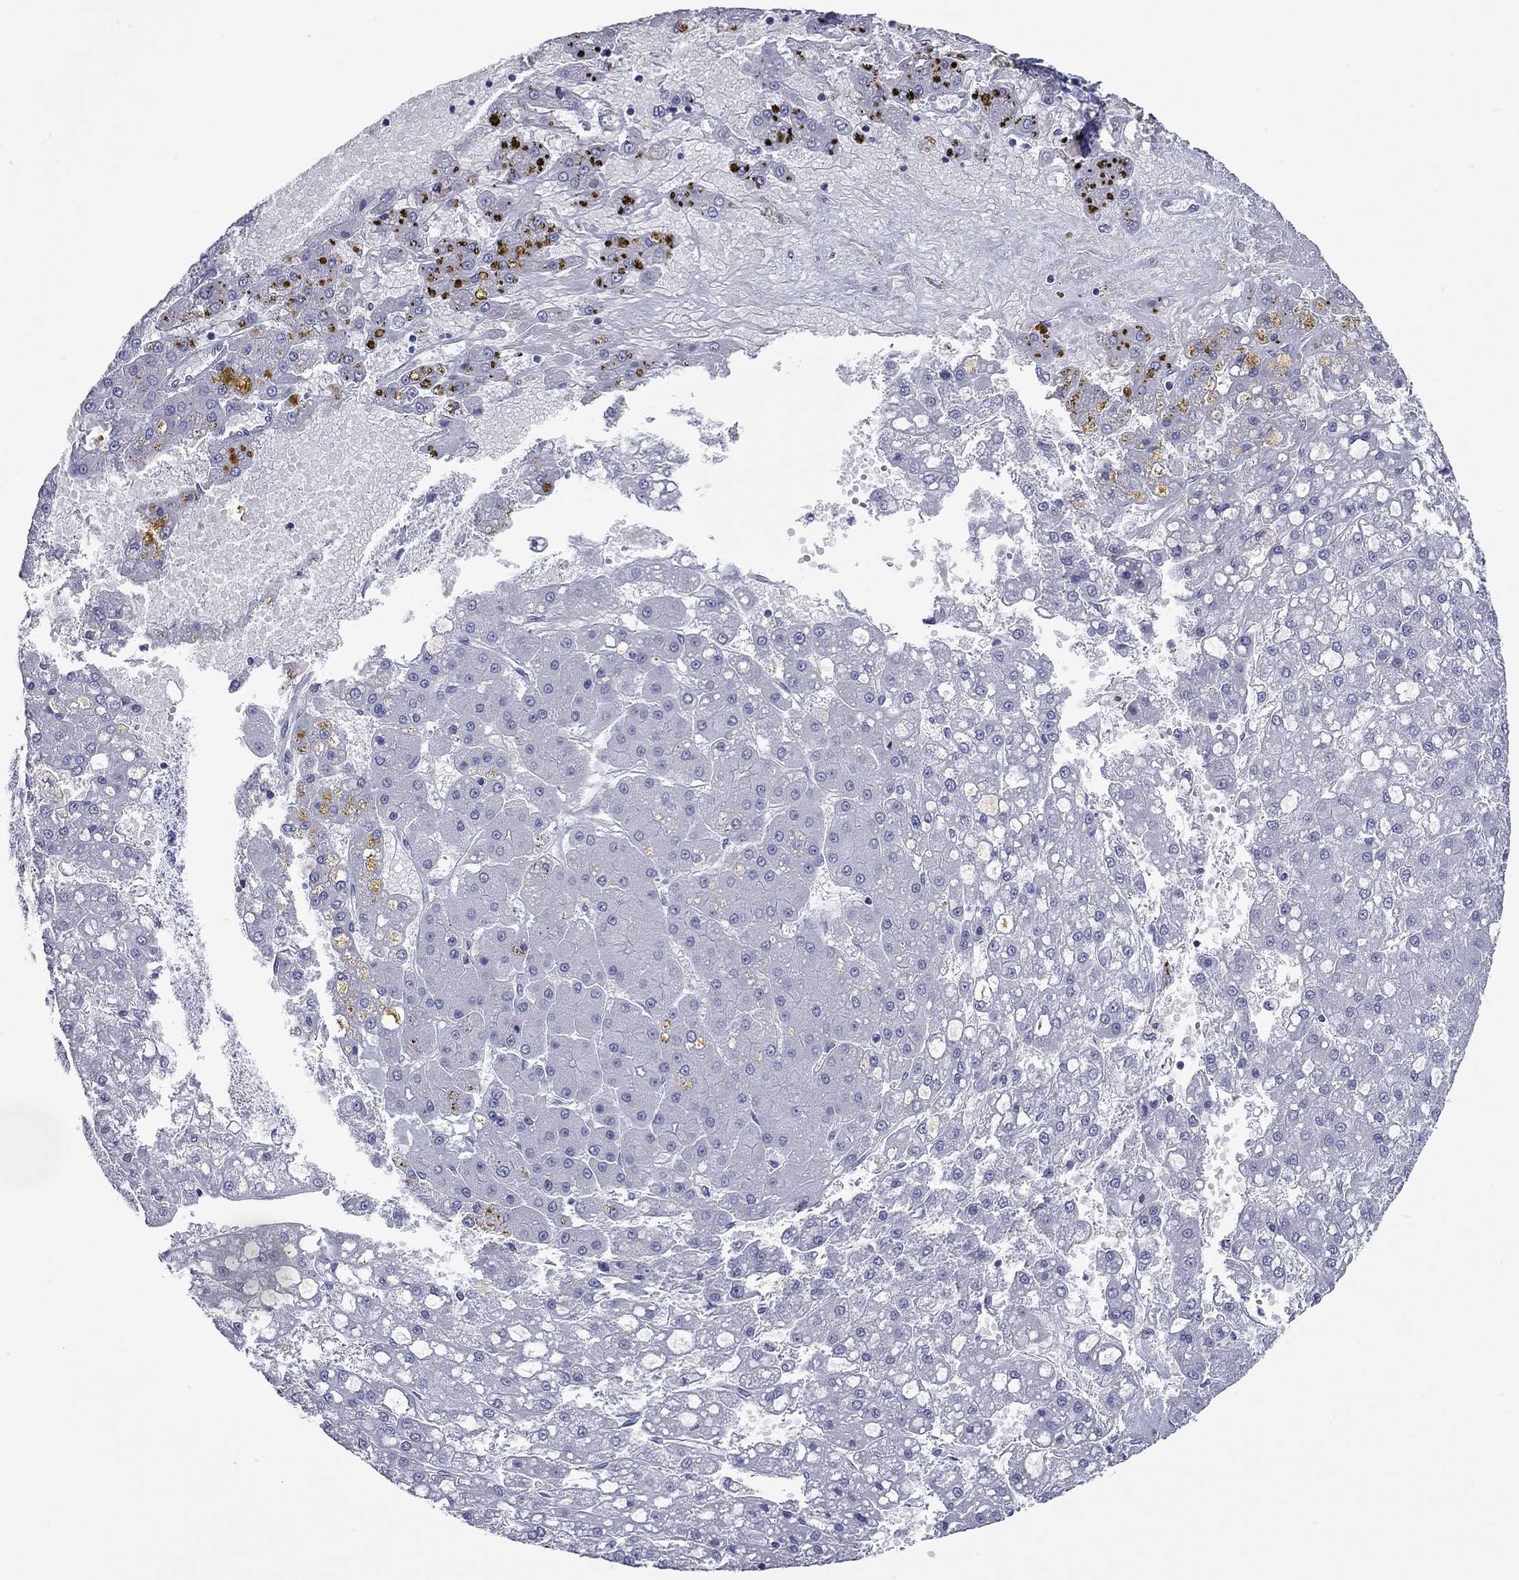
{"staining": {"intensity": "negative", "quantity": "none", "location": "none"}, "tissue": "liver cancer", "cell_type": "Tumor cells", "image_type": "cancer", "snomed": [{"axis": "morphology", "description": "Carcinoma, Hepatocellular, NOS"}, {"axis": "topography", "description": "Liver"}], "caption": "The photomicrograph shows no significant positivity in tumor cells of liver hepatocellular carcinoma.", "gene": "ACTL7B", "patient": {"sex": "male", "age": 67}}